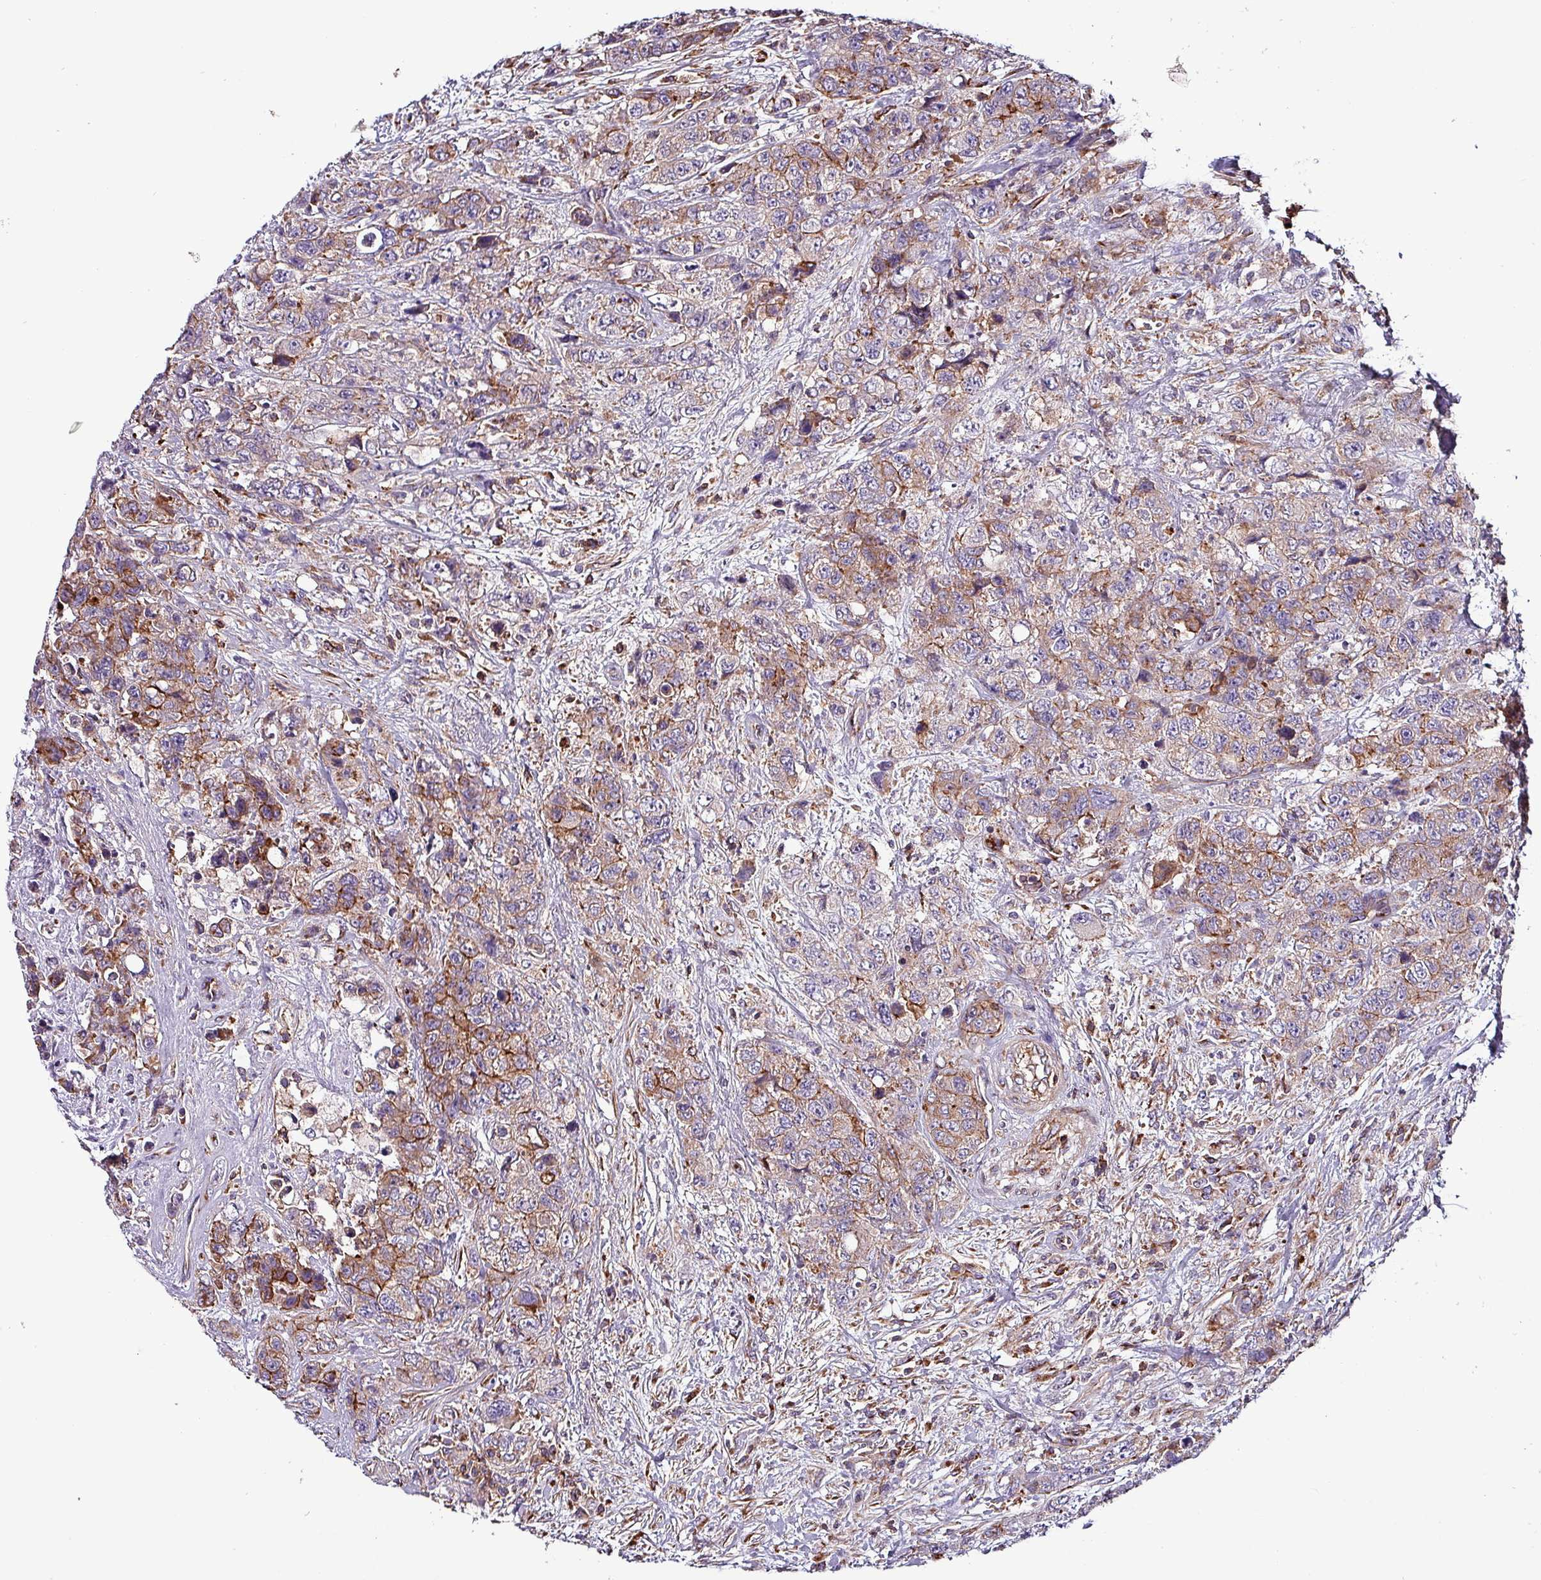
{"staining": {"intensity": "moderate", "quantity": "<25%", "location": "cytoplasmic/membranous"}, "tissue": "urothelial cancer", "cell_type": "Tumor cells", "image_type": "cancer", "snomed": [{"axis": "morphology", "description": "Urothelial carcinoma, High grade"}, {"axis": "topography", "description": "Urinary bladder"}], "caption": "This photomicrograph shows IHC staining of human urothelial cancer, with low moderate cytoplasmic/membranous staining in approximately <25% of tumor cells.", "gene": "VAMP4", "patient": {"sex": "female", "age": 78}}